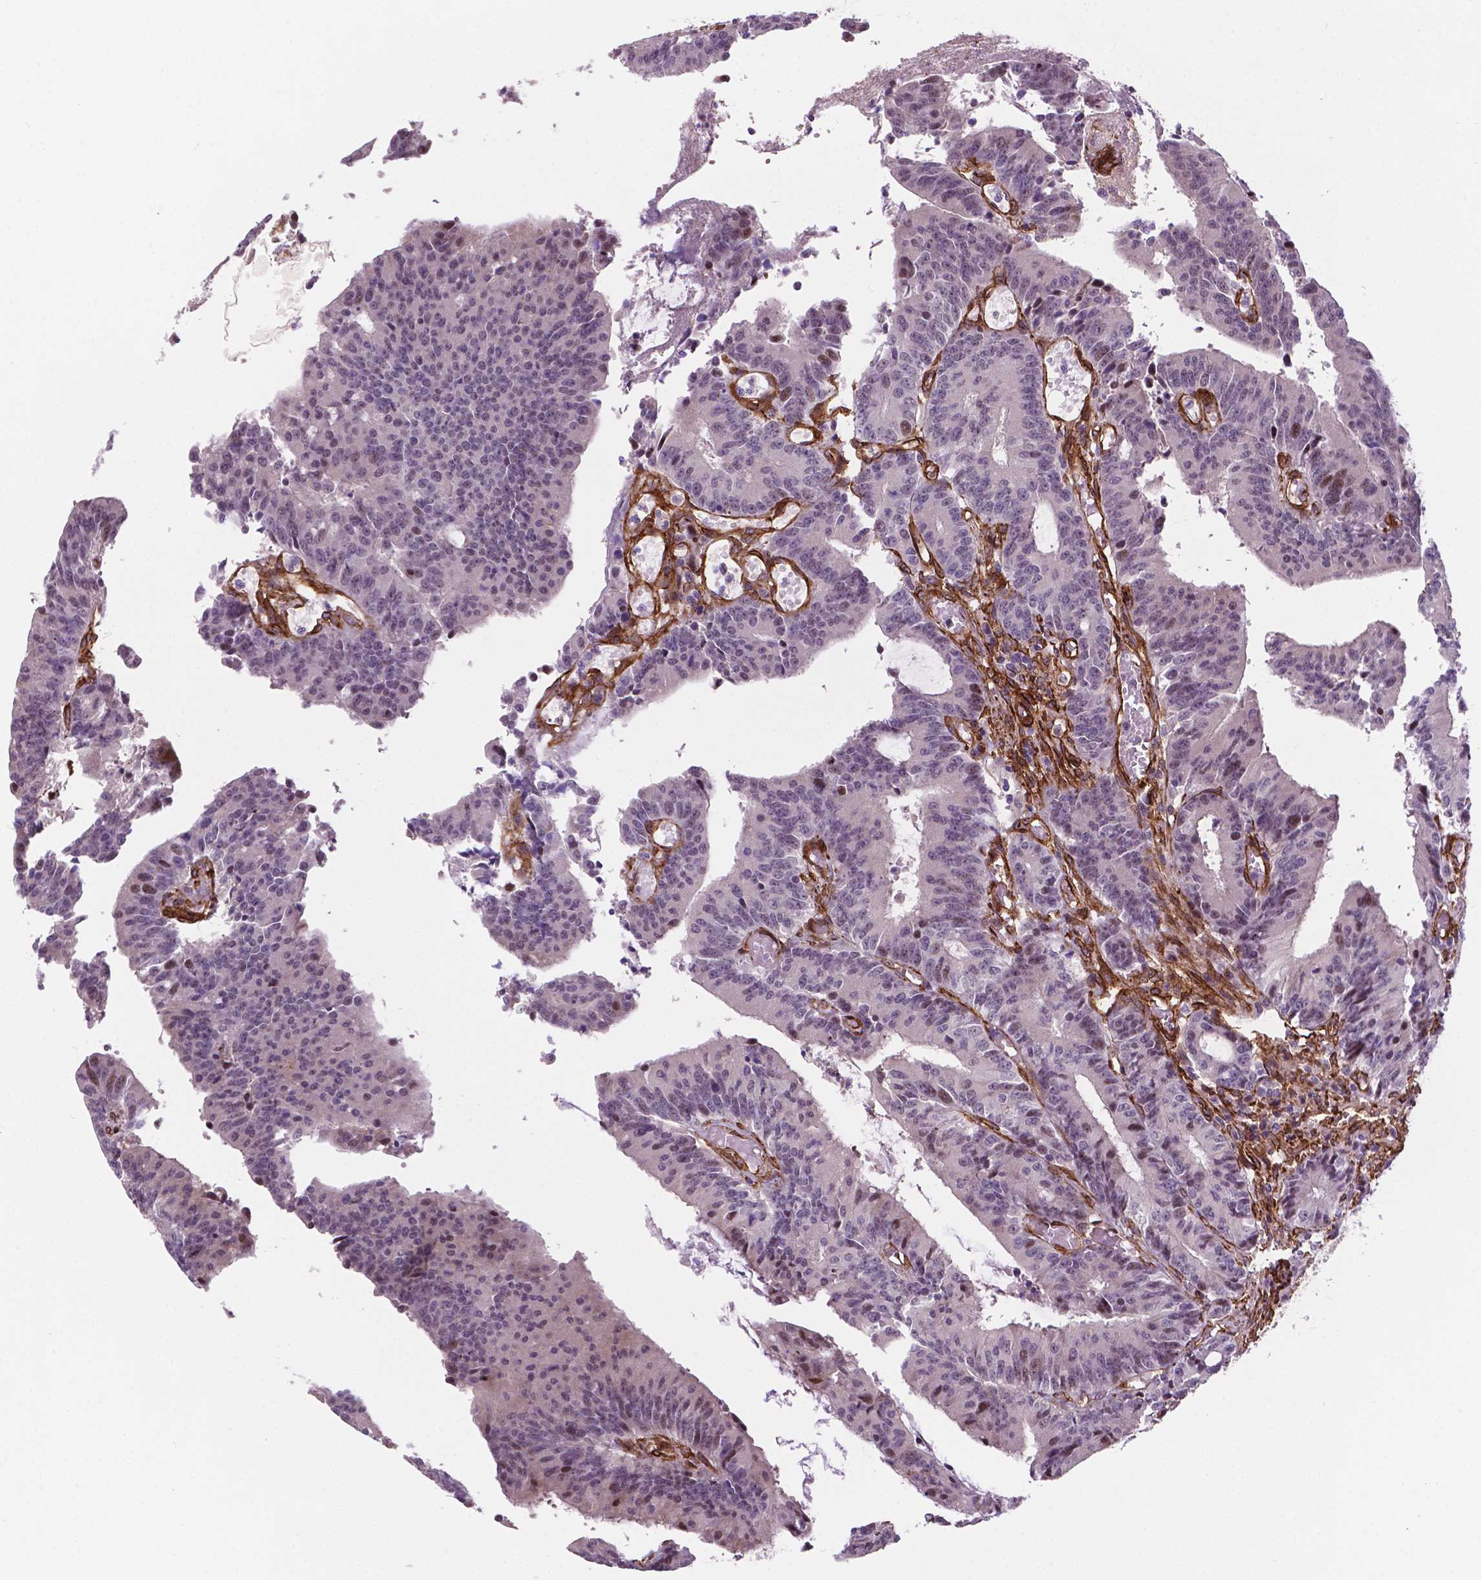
{"staining": {"intensity": "negative", "quantity": "none", "location": "none"}, "tissue": "colorectal cancer", "cell_type": "Tumor cells", "image_type": "cancer", "snomed": [{"axis": "morphology", "description": "Adenocarcinoma, NOS"}, {"axis": "topography", "description": "Colon"}], "caption": "Immunohistochemistry histopathology image of neoplastic tissue: adenocarcinoma (colorectal) stained with DAB (3,3'-diaminobenzidine) reveals no significant protein staining in tumor cells. Nuclei are stained in blue.", "gene": "EGFL8", "patient": {"sex": "female", "age": 78}}